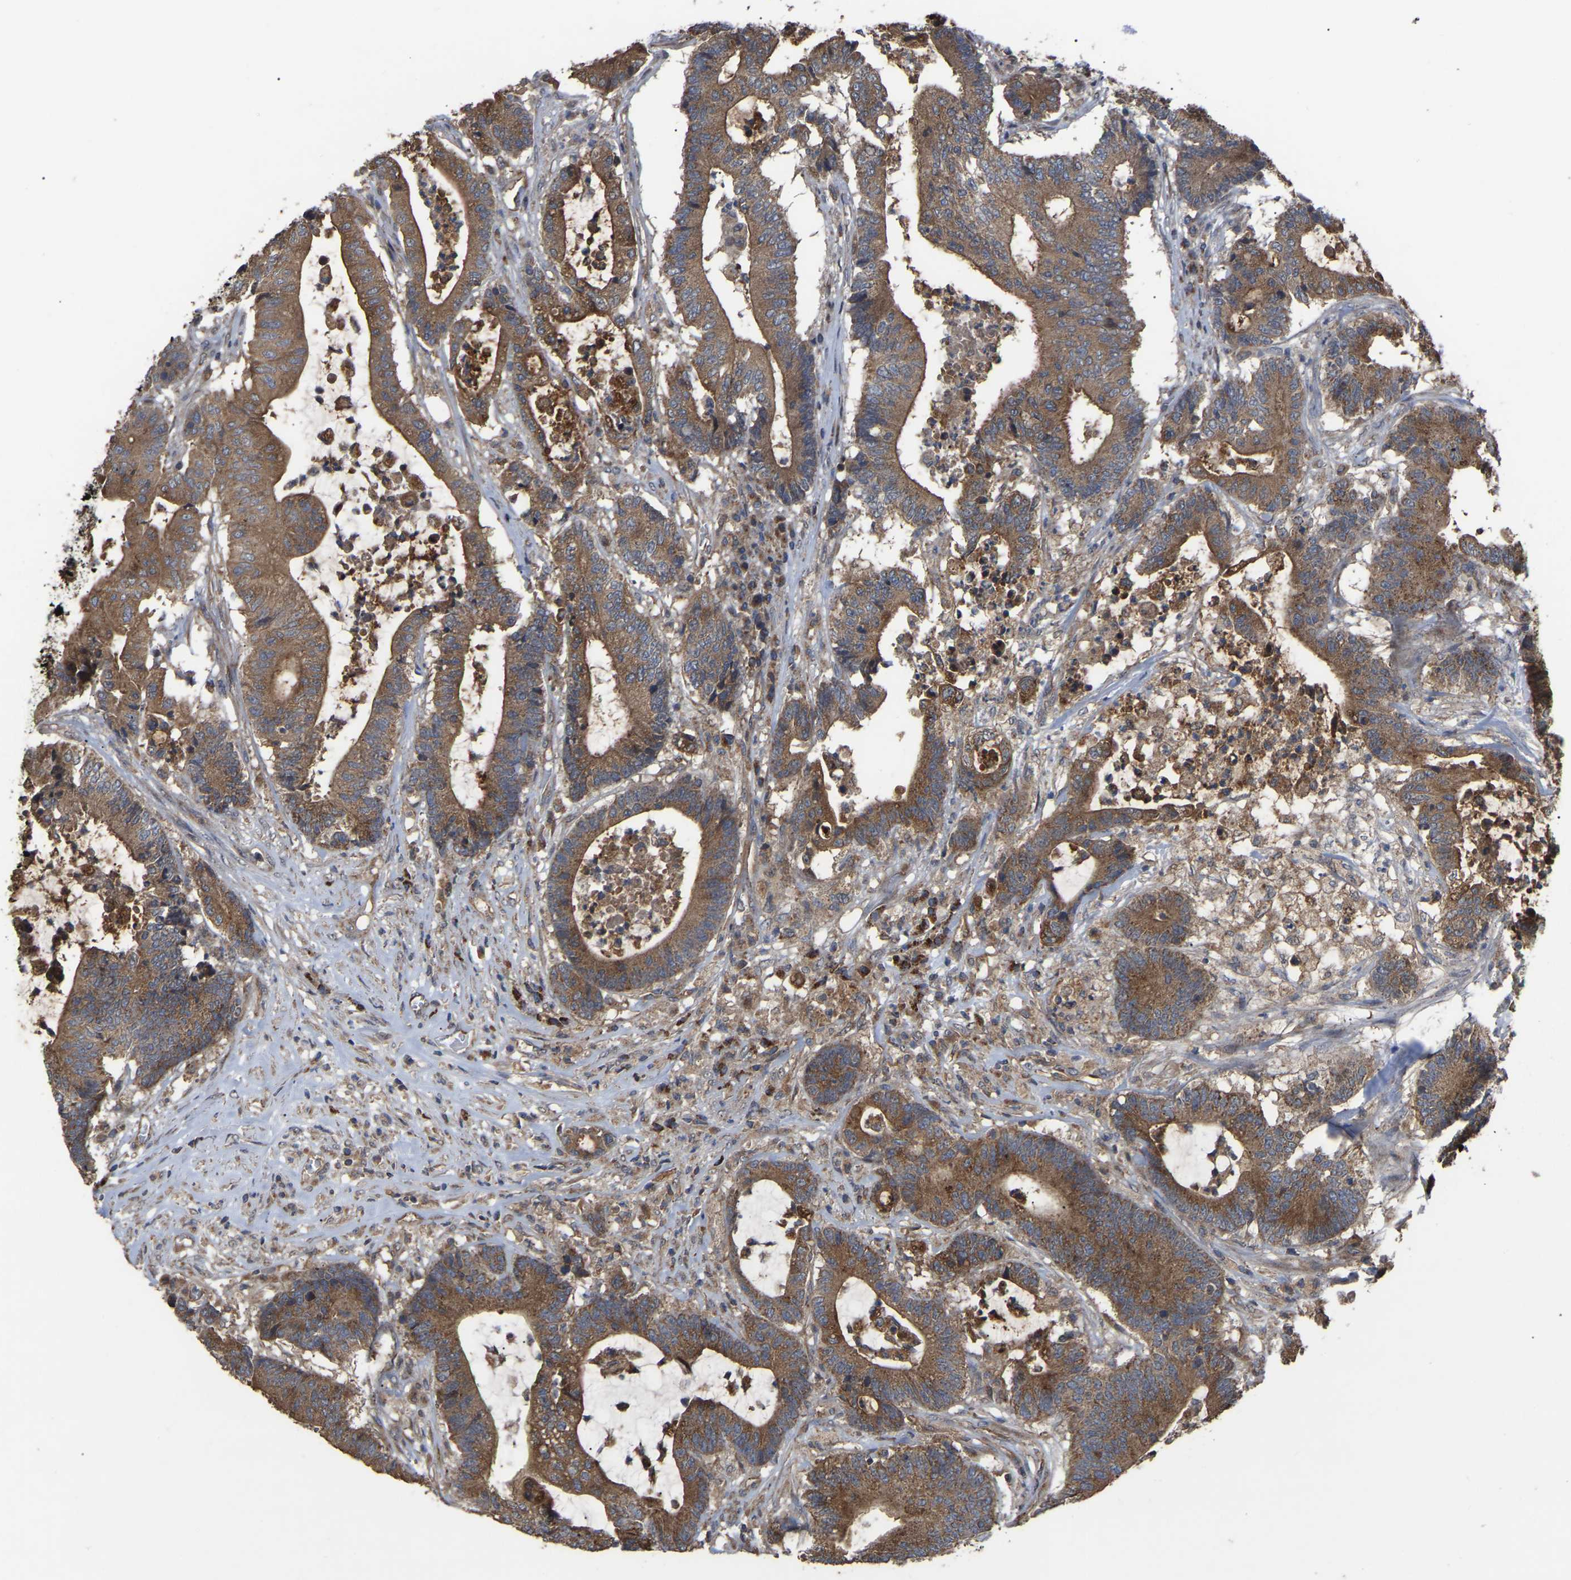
{"staining": {"intensity": "moderate", "quantity": ">75%", "location": "cytoplasmic/membranous"}, "tissue": "colorectal cancer", "cell_type": "Tumor cells", "image_type": "cancer", "snomed": [{"axis": "morphology", "description": "Adenocarcinoma, NOS"}, {"axis": "topography", "description": "Colon"}], "caption": "Colorectal cancer was stained to show a protein in brown. There is medium levels of moderate cytoplasmic/membranous positivity in about >75% of tumor cells. The protein is shown in brown color, while the nuclei are stained blue.", "gene": "GCC1", "patient": {"sex": "female", "age": 84}}